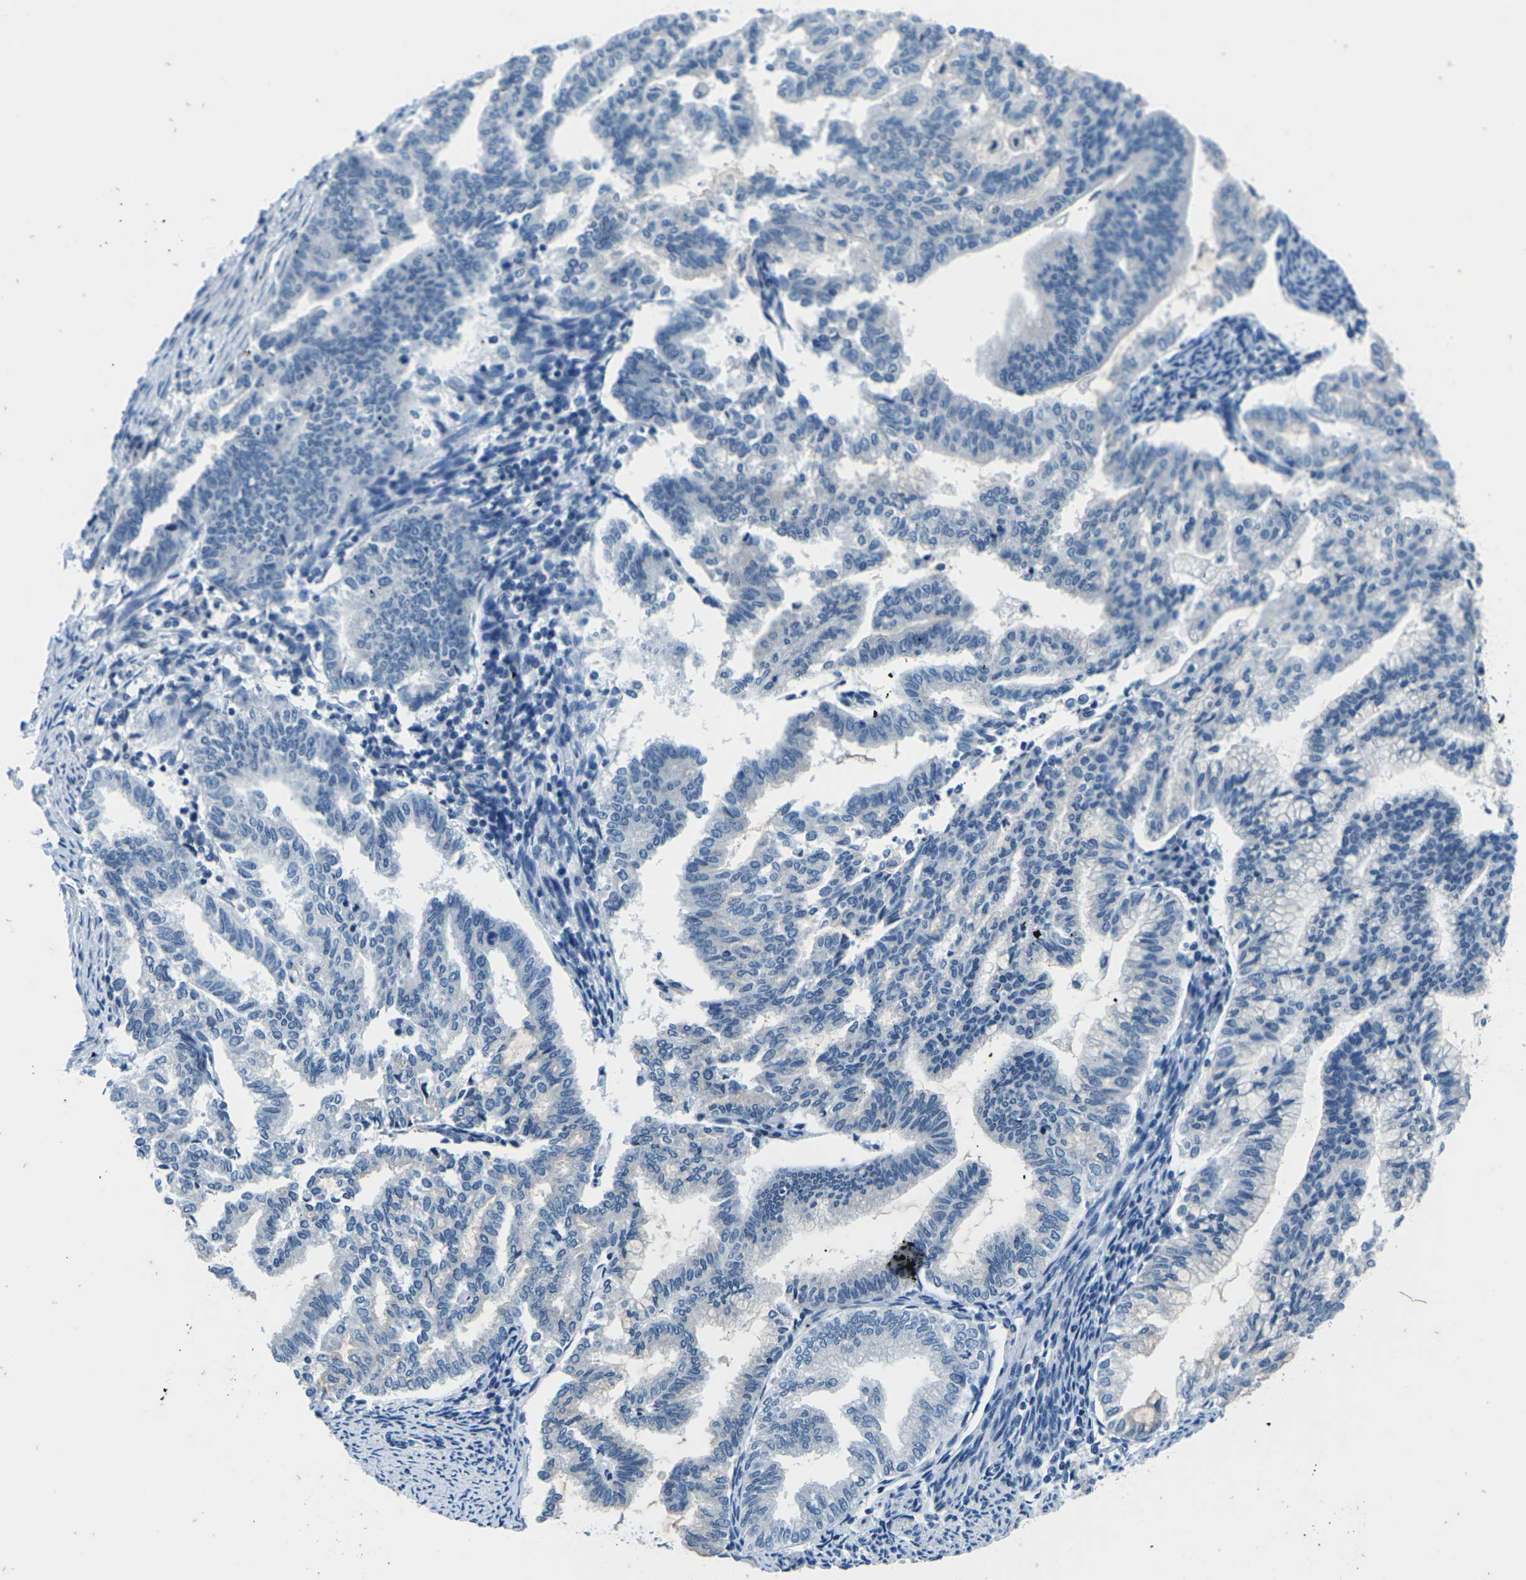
{"staining": {"intensity": "negative", "quantity": "none", "location": "none"}, "tissue": "endometrial cancer", "cell_type": "Tumor cells", "image_type": "cancer", "snomed": [{"axis": "morphology", "description": "Adenocarcinoma, NOS"}, {"axis": "topography", "description": "Endometrium"}], "caption": "Human endometrial cancer stained for a protein using immunohistochemistry displays no positivity in tumor cells.", "gene": "UMOD", "patient": {"sex": "female", "age": 79}}